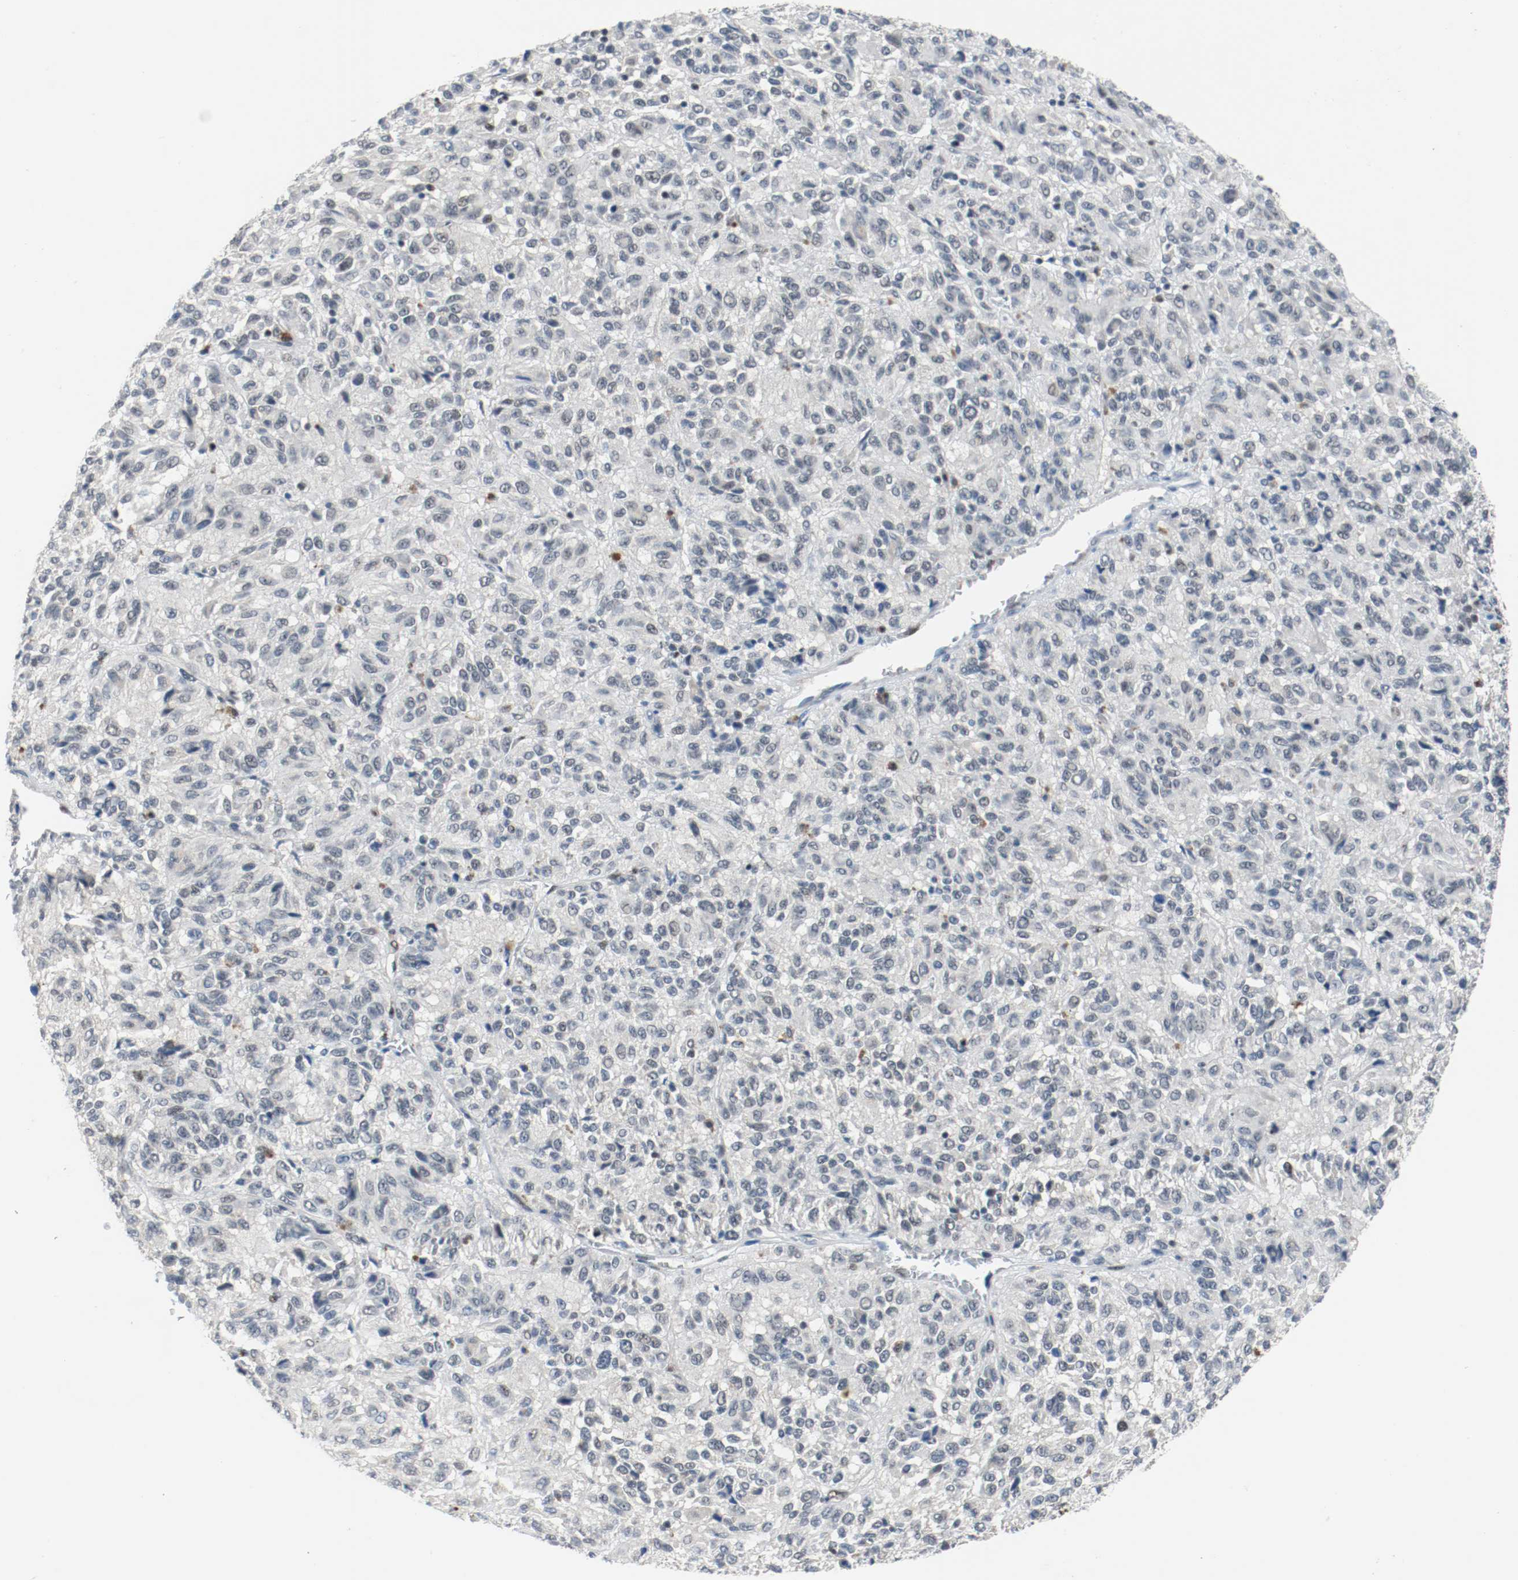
{"staining": {"intensity": "negative", "quantity": "none", "location": "none"}, "tissue": "melanoma", "cell_type": "Tumor cells", "image_type": "cancer", "snomed": [{"axis": "morphology", "description": "Malignant melanoma, Metastatic site"}, {"axis": "topography", "description": "Lung"}], "caption": "Immunohistochemistry (IHC) of malignant melanoma (metastatic site) displays no positivity in tumor cells. (DAB (3,3'-diaminobenzidine) immunohistochemistry visualized using brightfield microscopy, high magnification).", "gene": "ASH1L", "patient": {"sex": "male", "age": 64}}